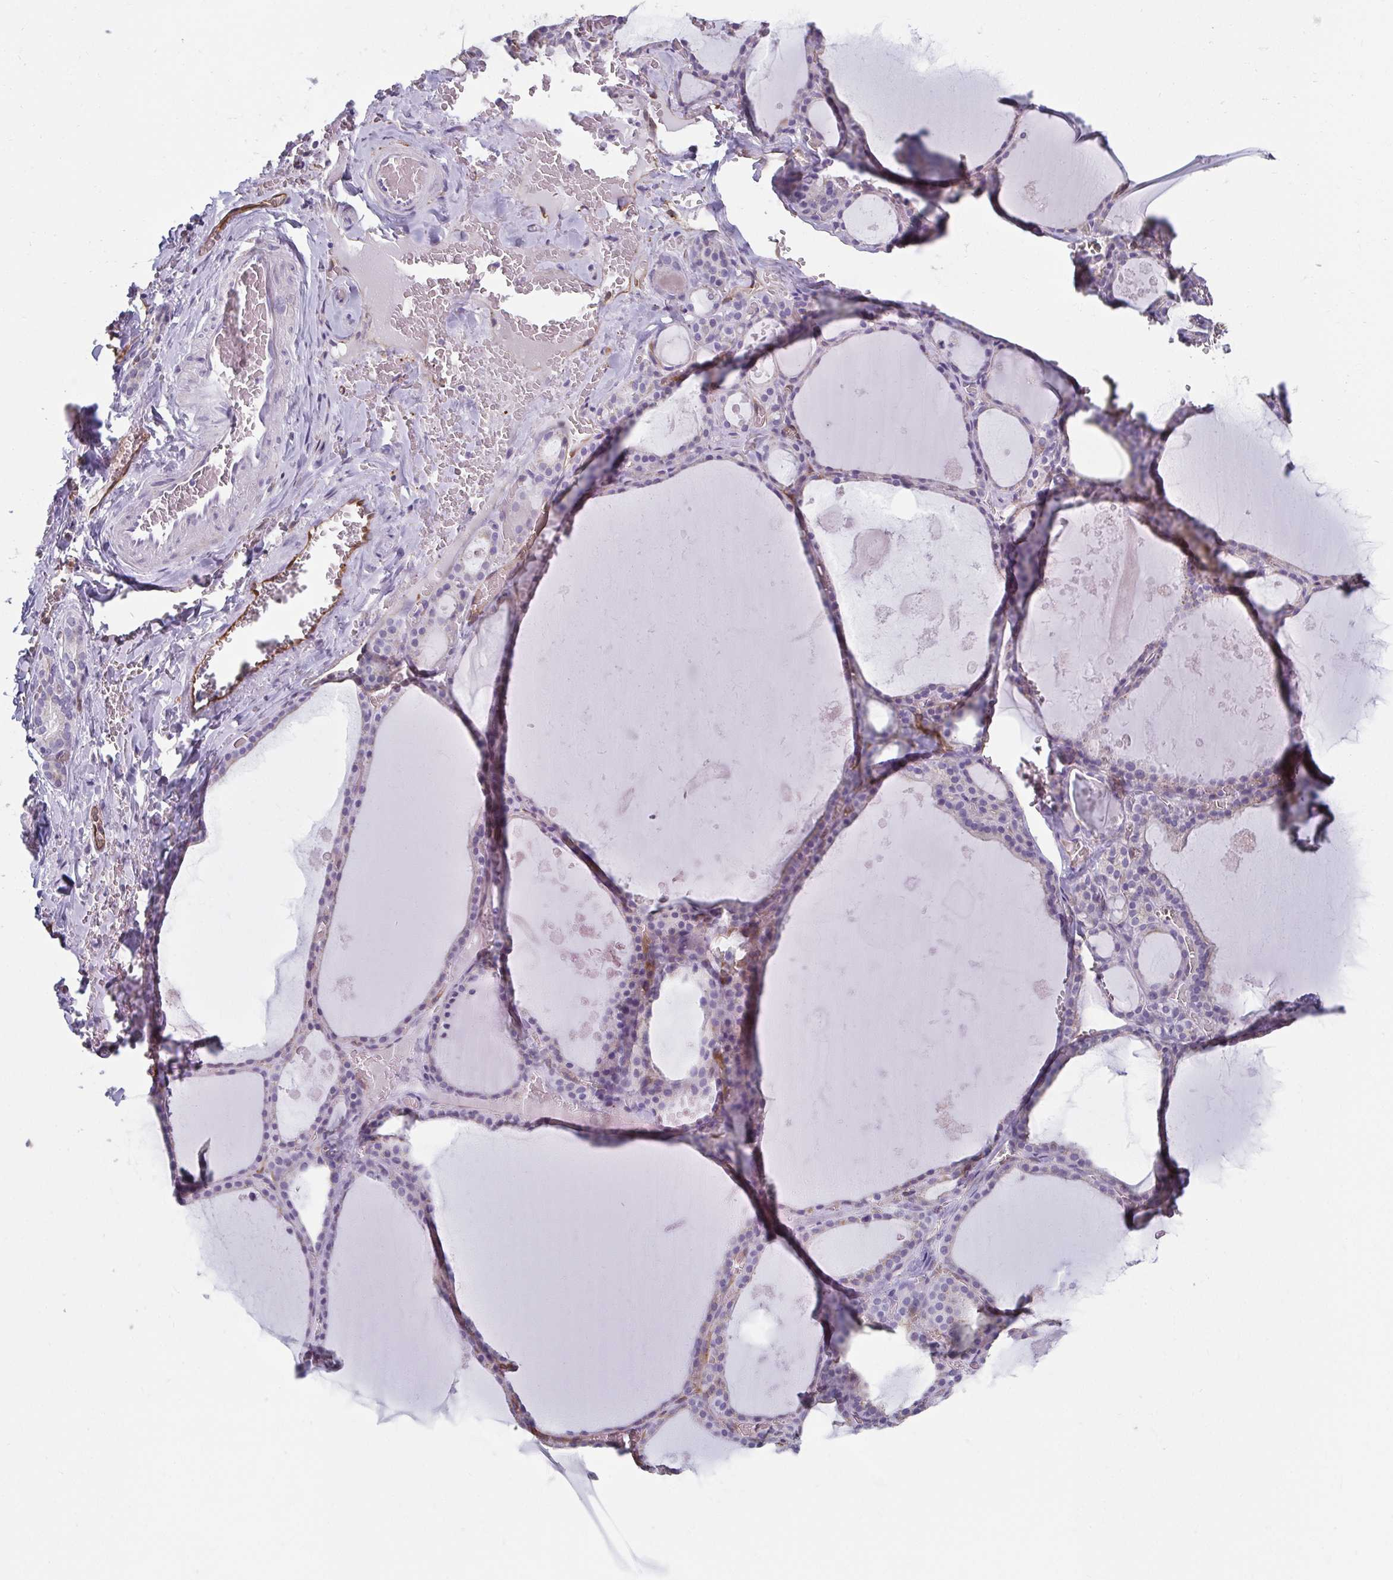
{"staining": {"intensity": "negative", "quantity": "none", "location": "none"}, "tissue": "thyroid gland", "cell_type": "Glandular cells", "image_type": "normal", "snomed": [{"axis": "morphology", "description": "Normal tissue, NOS"}, {"axis": "topography", "description": "Thyroid gland"}], "caption": "An IHC image of normal thyroid gland is shown. There is no staining in glandular cells of thyroid gland.", "gene": "PDE2A", "patient": {"sex": "male", "age": 56}}